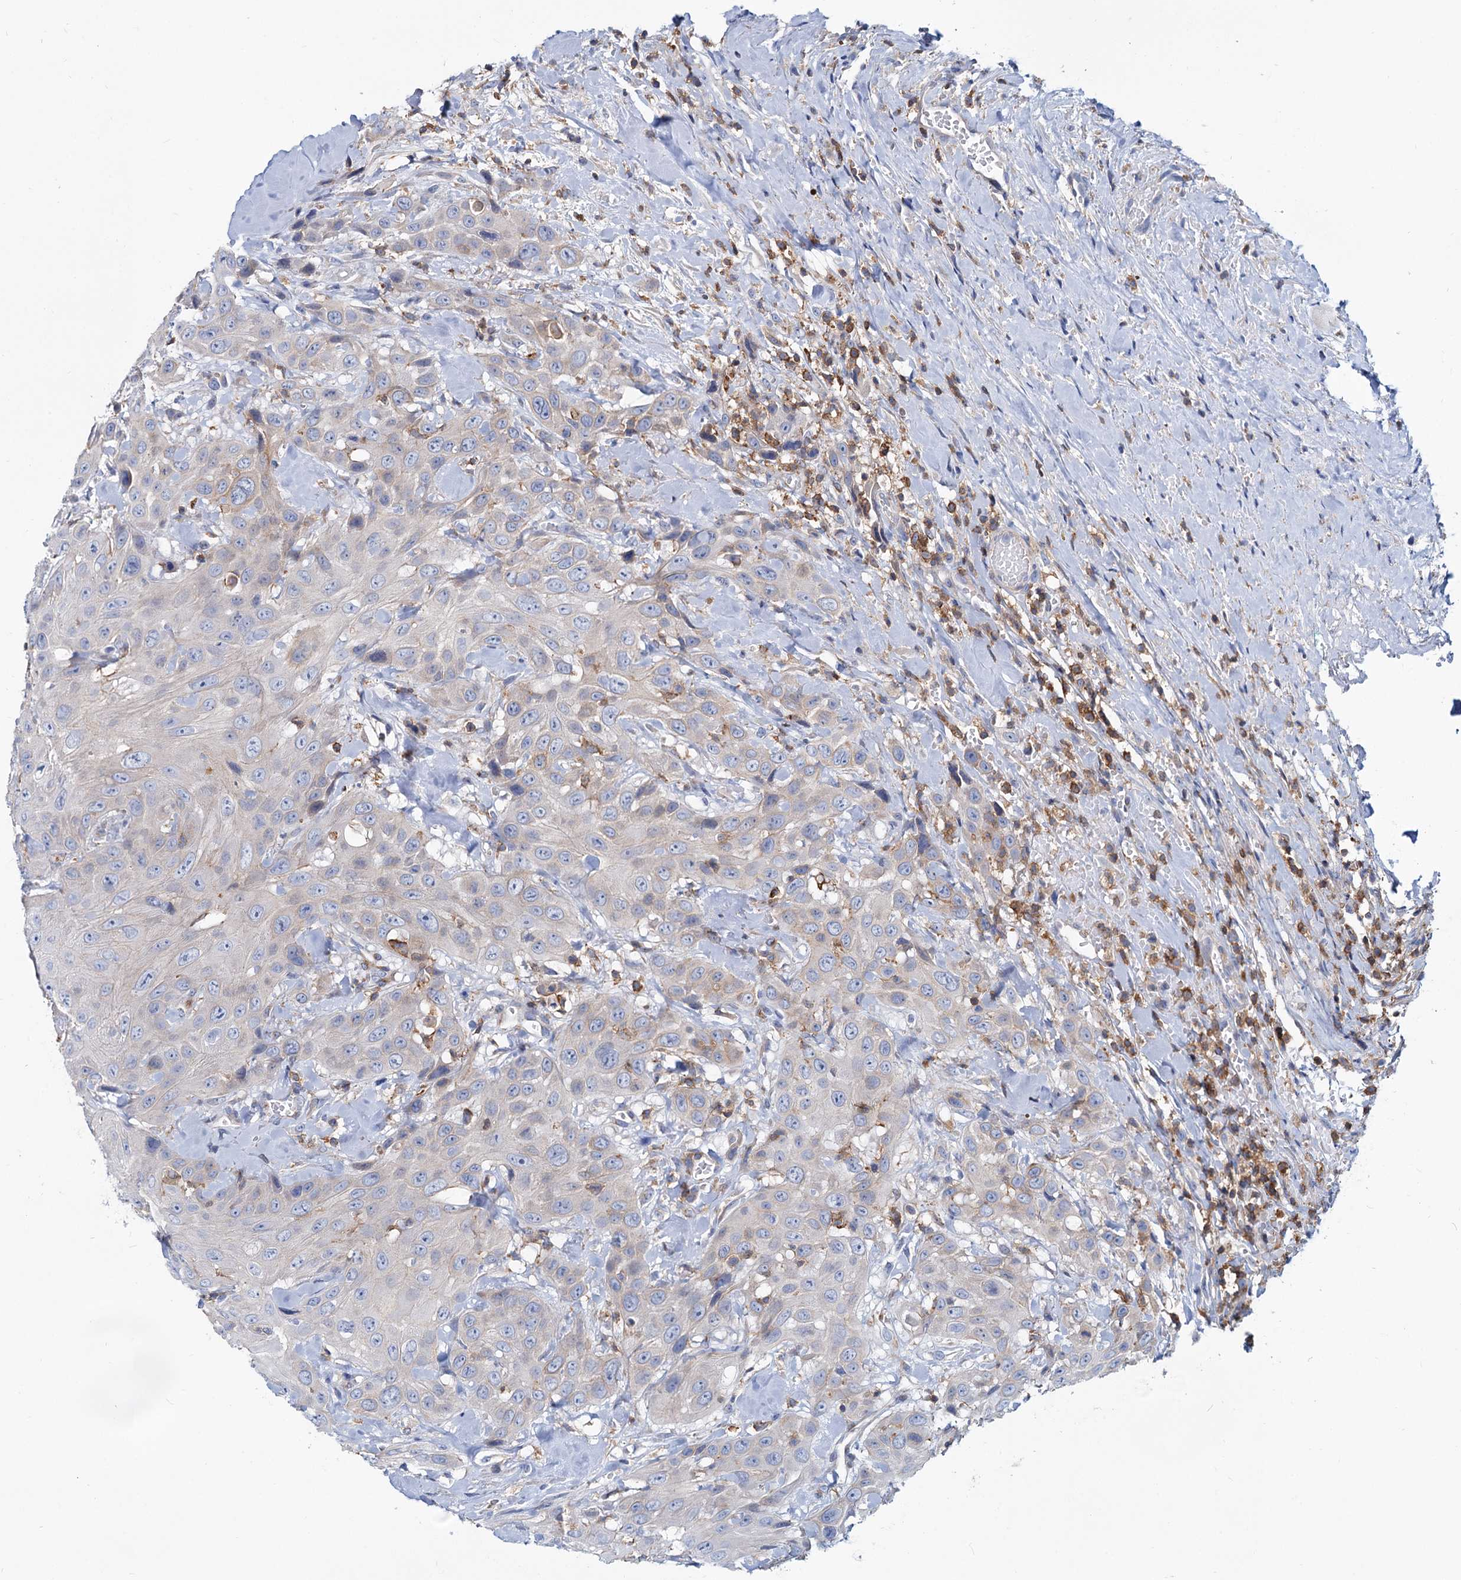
{"staining": {"intensity": "negative", "quantity": "none", "location": "none"}, "tissue": "head and neck cancer", "cell_type": "Tumor cells", "image_type": "cancer", "snomed": [{"axis": "morphology", "description": "Squamous cell carcinoma, NOS"}, {"axis": "topography", "description": "Head-Neck"}], "caption": "Immunohistochemistry (IHC) photomicrograph of neoplastic tissue: head and neck squamous cell carcinoma stained with DAB demonstrates no significant protein staining in tumor cells.", "gene": "LRCH4", "patient": {"sex": "male", "age": 81}}